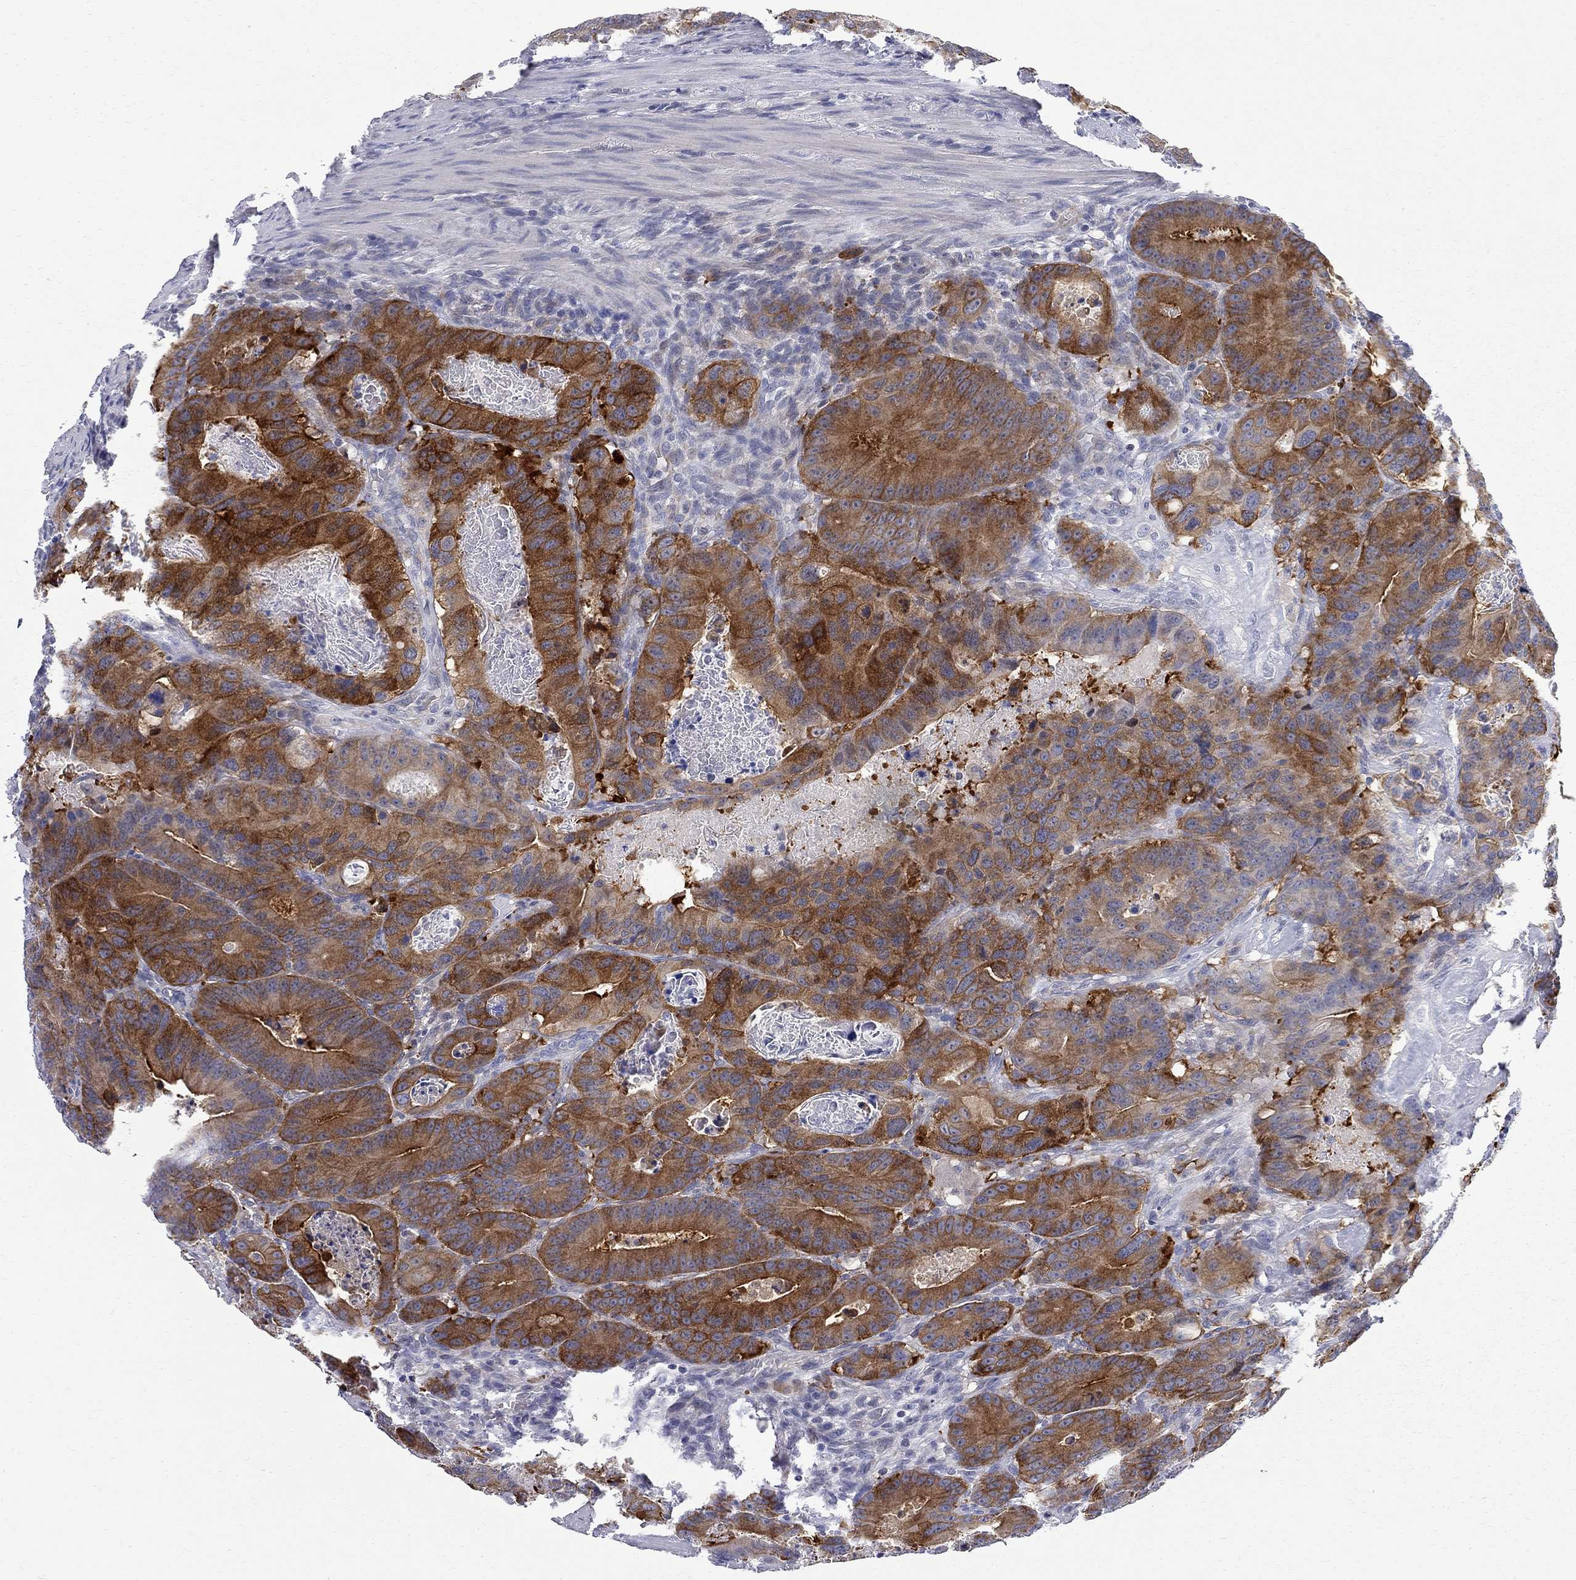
{"staining": {"intensity": "strong", "quantity": ">75%", "location": "cytoplasmic/membranous"}, "tissue": "colorectal cancer", "cell_type": "Tumor cells", "image_type": "cancer", "snomed": [{"axis": "morphology", "description": "Adenocarcinoma, NOS"}, {"axis": "topography", "description": "Rectum"}], "caption": "DAB immunohistochemical staining of human colorectal cancer reveals strong cytoplasmic/membranous protein expression in approximately >75% of tumor cells.", "gene": "GALNT8", "patient": {"sex": "male", "age": 64}}